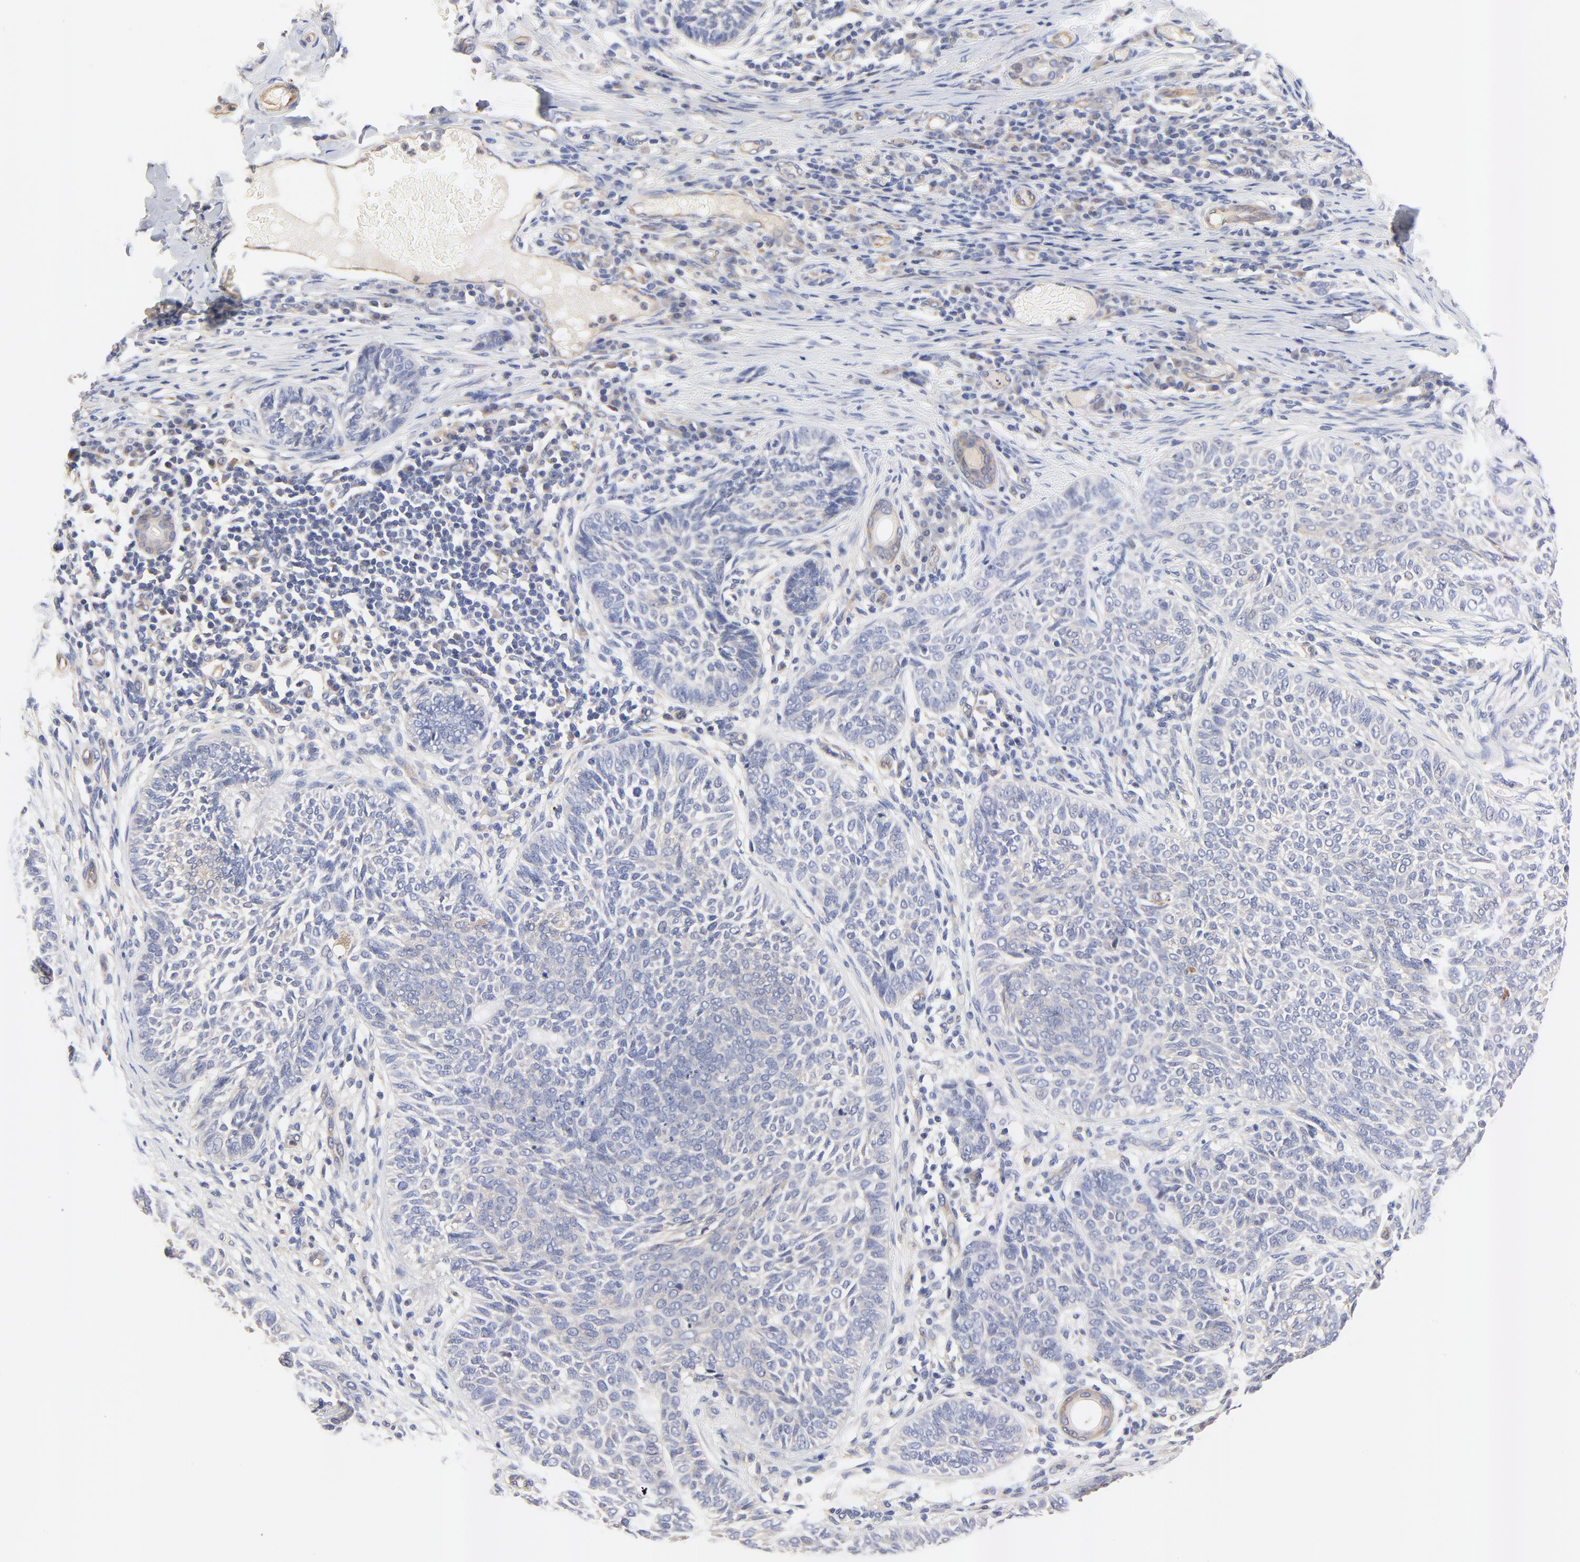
{"staining": {"intensity": "negative", "quantity": "none", "location": "none"}, "tissue": "skin cancer", "cell_type": "Tumor cells", "image_type": "cancer", "snomed": [{"axis": "morphology", "description": "Basal cell carcinoma"}, {"axis": "topography", "description": "Skin"}], "caption": "High magnification brightfield microscopy of skin basal cell carcinoma stained with DAB (3,3'-diaminobenzidine) (brown) and counterstained with hematoxylin (blue): tumor cells show no significant expression.", "gene": "FBXL2", "patient": {"sex": "male", "age": 87}}